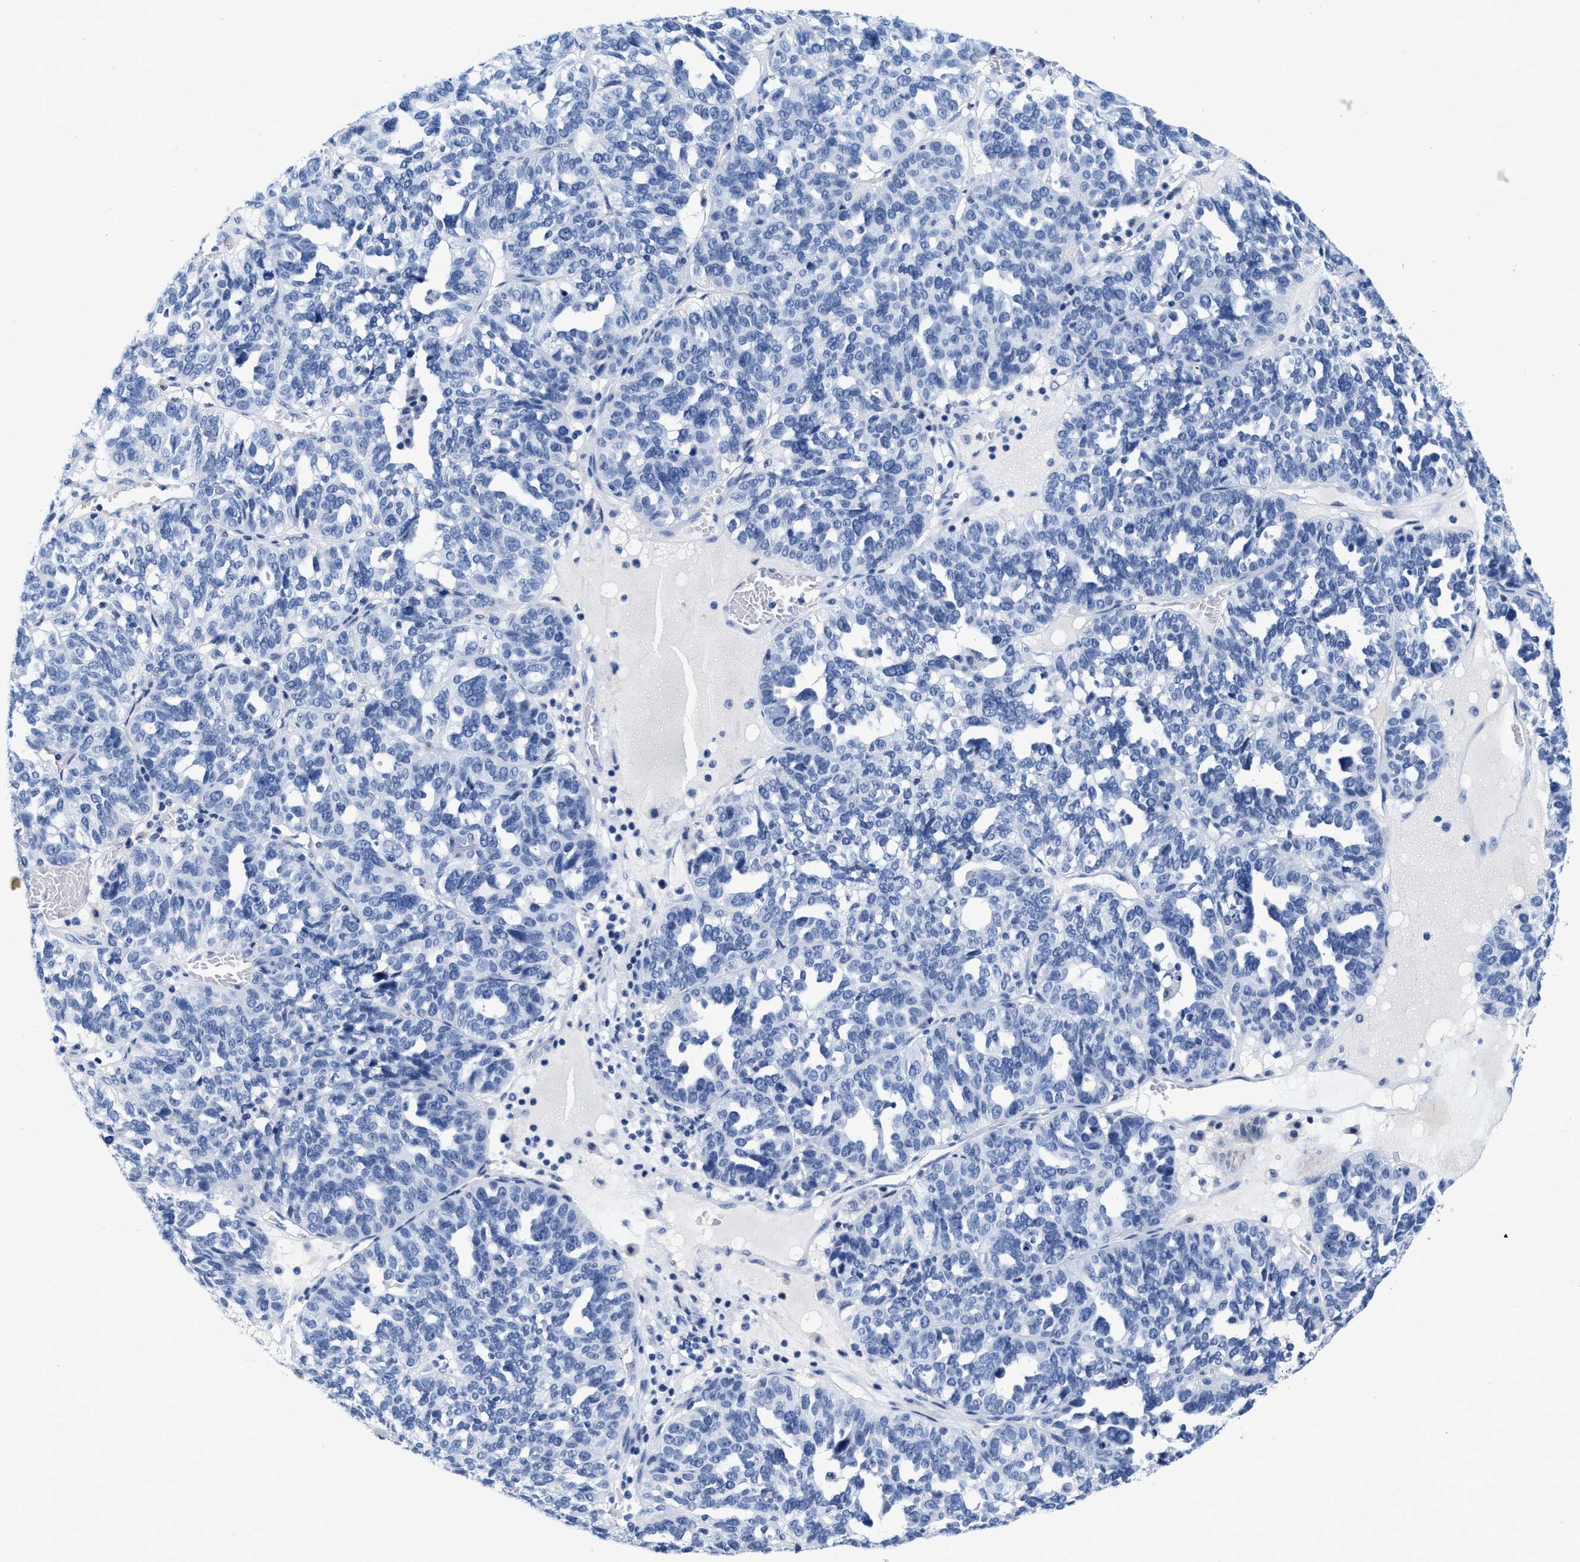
{"staining": {"intensity": "negative", "quantity": "none", "location": "none"}, "tissue": "ovarian cancer", "cell_type": "Tumor cells", "image_type": "cancer", "snomed": [{"axis": "morphology", "description": "Cystadenocarcinoma, serous, NOS"}, {"axis": "topography", "description": "Ovary"}], "caption": "DAB (3,3'-diaminobenzidine) immunohistochemical staining of ovarian cancer (serous cystadenocarcinoma) demonstrates no significant positivity in tumor cells. The staining is performed using DAB (3,3'-diaminobenzidine) brown chromogen with nuclei counter-stained in using hematoxylin.", "gene": "TTC3", "patient": {"sex": "female", "age": 59}}